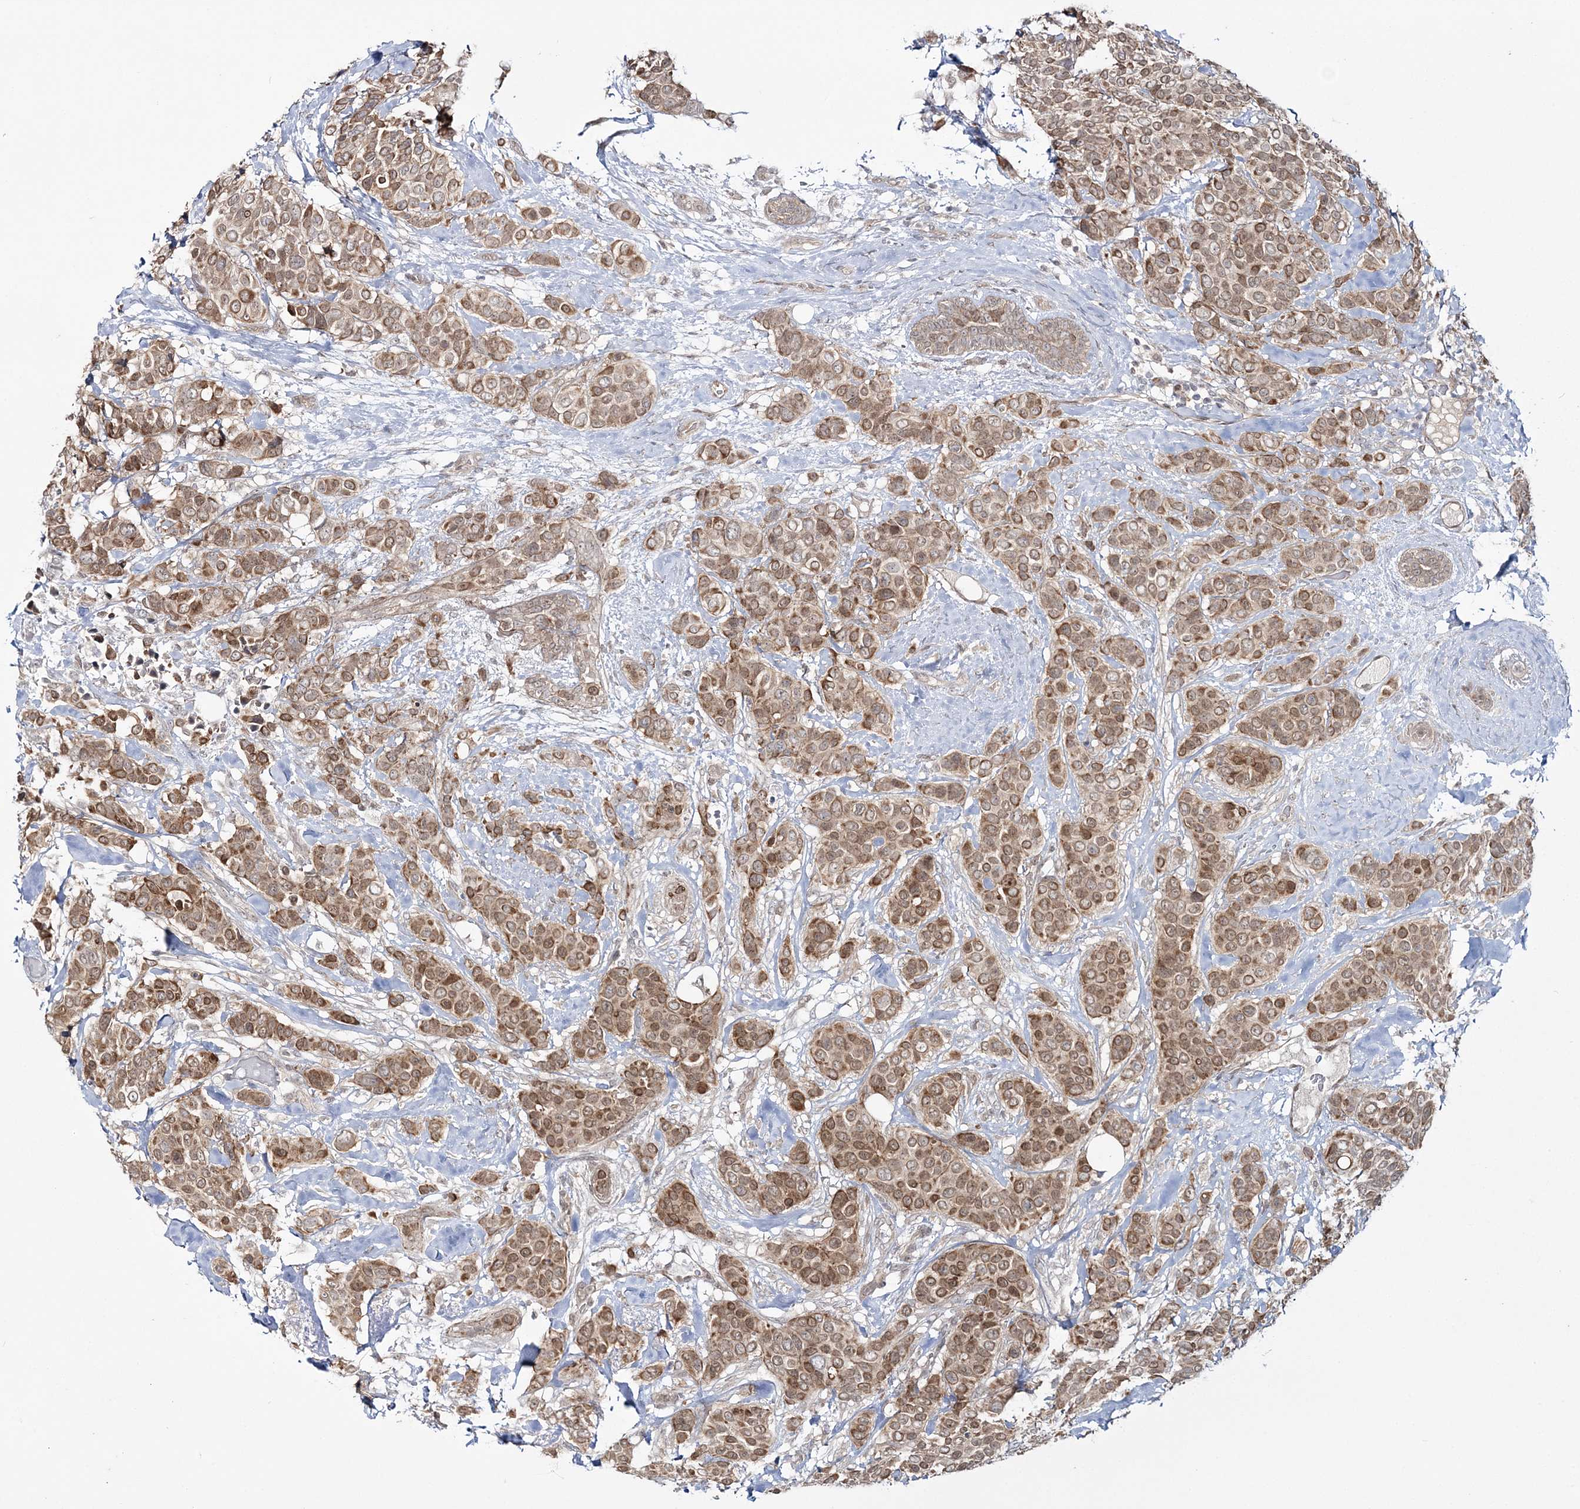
{"staining": {"intensity": "moderate", "quantity": ">75%", "location": "cytoplasmic/membranous,nuclear"}, "tissue": "breast cancer", "cell_type": "Tumor cells", "image_type": "cancer", "snomed": [{"axis": "morphology", "description": "Lobular carcinoma"}, {"axis": "topography", "description": "Breast"}], "caption": "This histopathology image reveals IHC staining of human breast lobular carcinoma, with medium moderate cytoplasmic/membranous and nuclear positivity in approximately >75% of tumor cells.", "gene": "ZFAND6", "patient": {"sex": "female", "age": 51}}